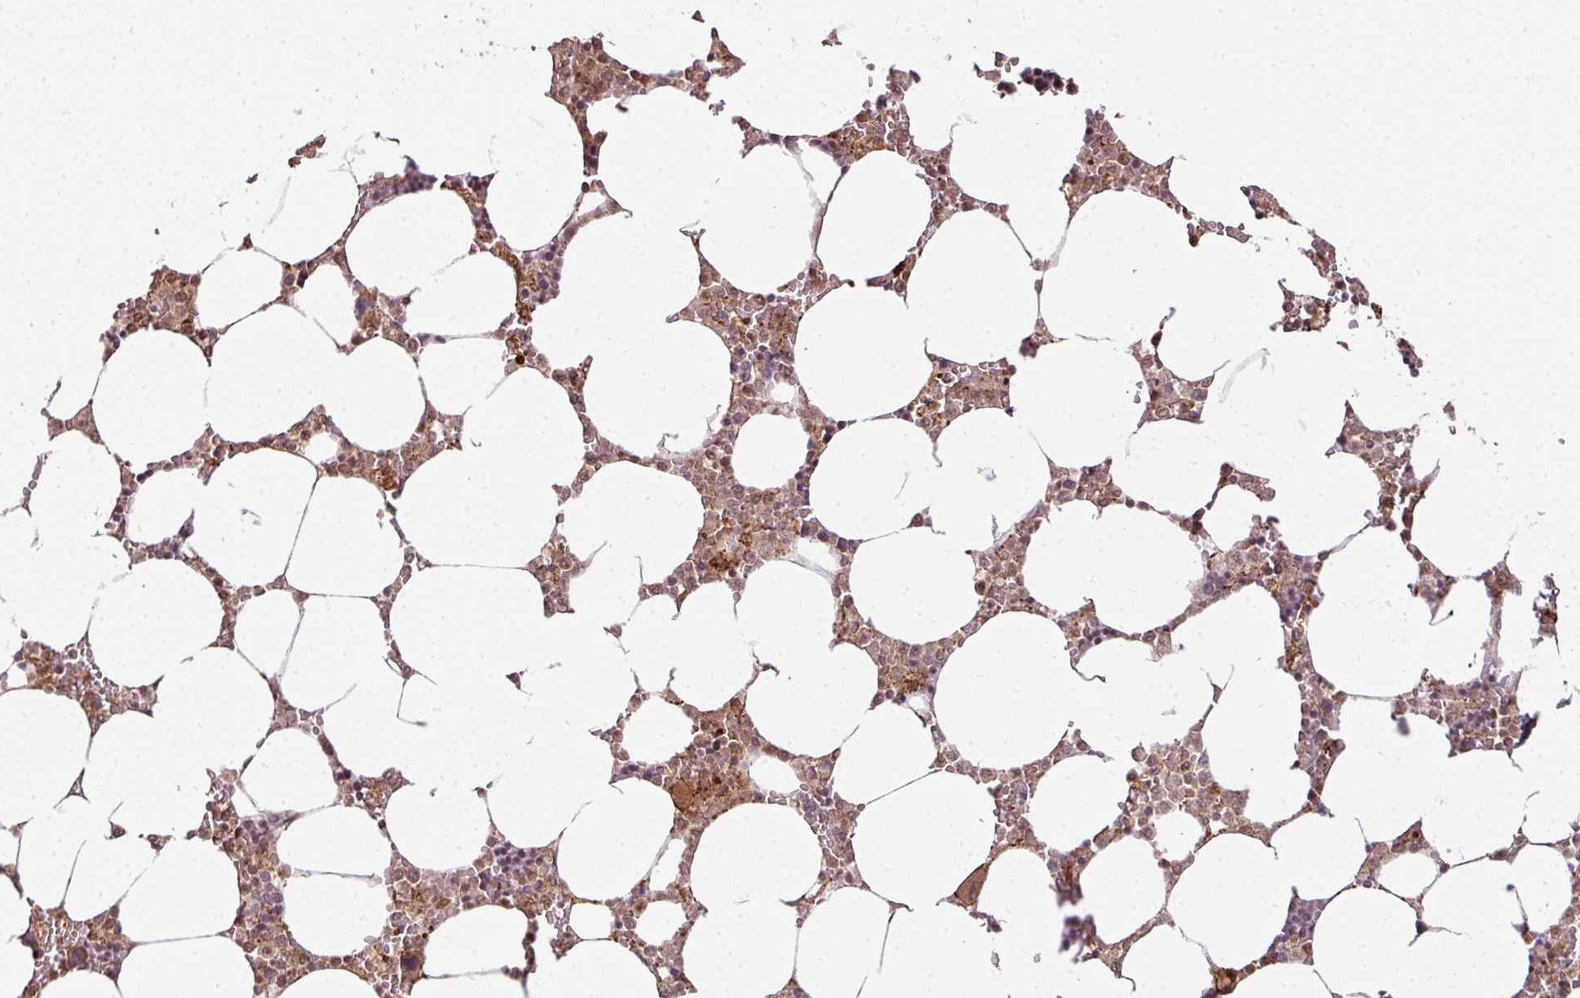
{"staining": {"intensity": "moderate", "quantity": ">75%", "location": "cytoplasmic/membranous,nuclear"}, "tissue": "bone marrow", "cell_type": "Hematopoietic cells", "image_type": "normal", "snomed": [{"axis": "morphology", "description": "Normal tissue, NOS"}, {"axis": "topography", "description": "Bone marrow"}], "caption": "Moderate cytoplasmic/membranous,nuclear protein positivity is identified in about >75% of hematopoietic cells in bone marrow. (Brightfield microscopy of DAB IHC at high magnification).", "gene": "ATAT1", "patient": {"sex": "male", "age": 64}}